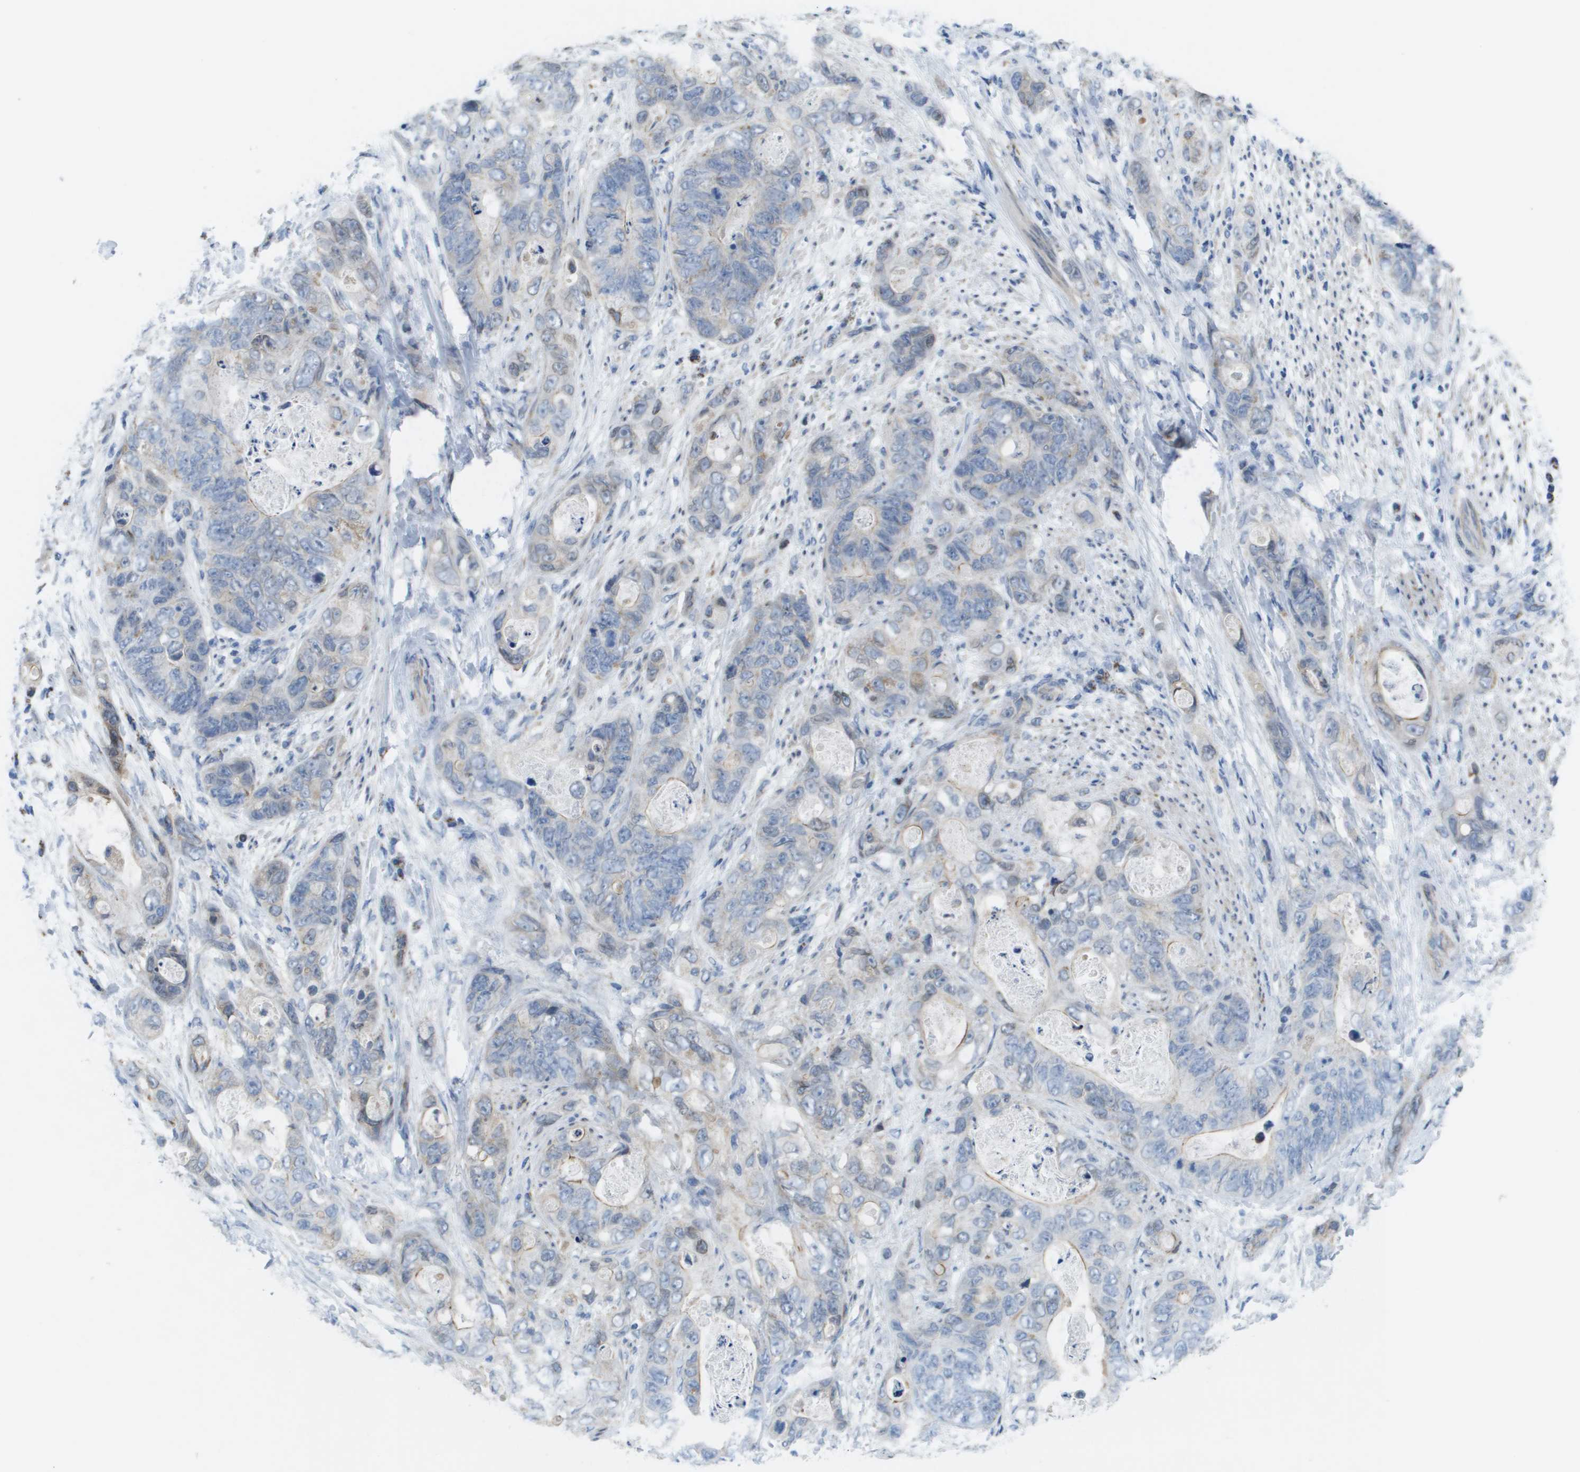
{"staining": {"intensity": "moderate", "quantity": "<25%", "location": "cytoplasmic/membranous"}, "tissue": "stomach cancer", "cell_type": "Tumor cells", "image_type": "cancer", "snomed": [{"axis": "morphology", "description": "Adenocarcinoma, NOS"}, {"axis": "topography", "description": "Stomach"}], "caption": "Stomach adenocarcinoma stained with a protein marker reveals moderate staining in tumor cells.", "gene": "TMEM223", "patient": {"sex": "female", "age": 89}}